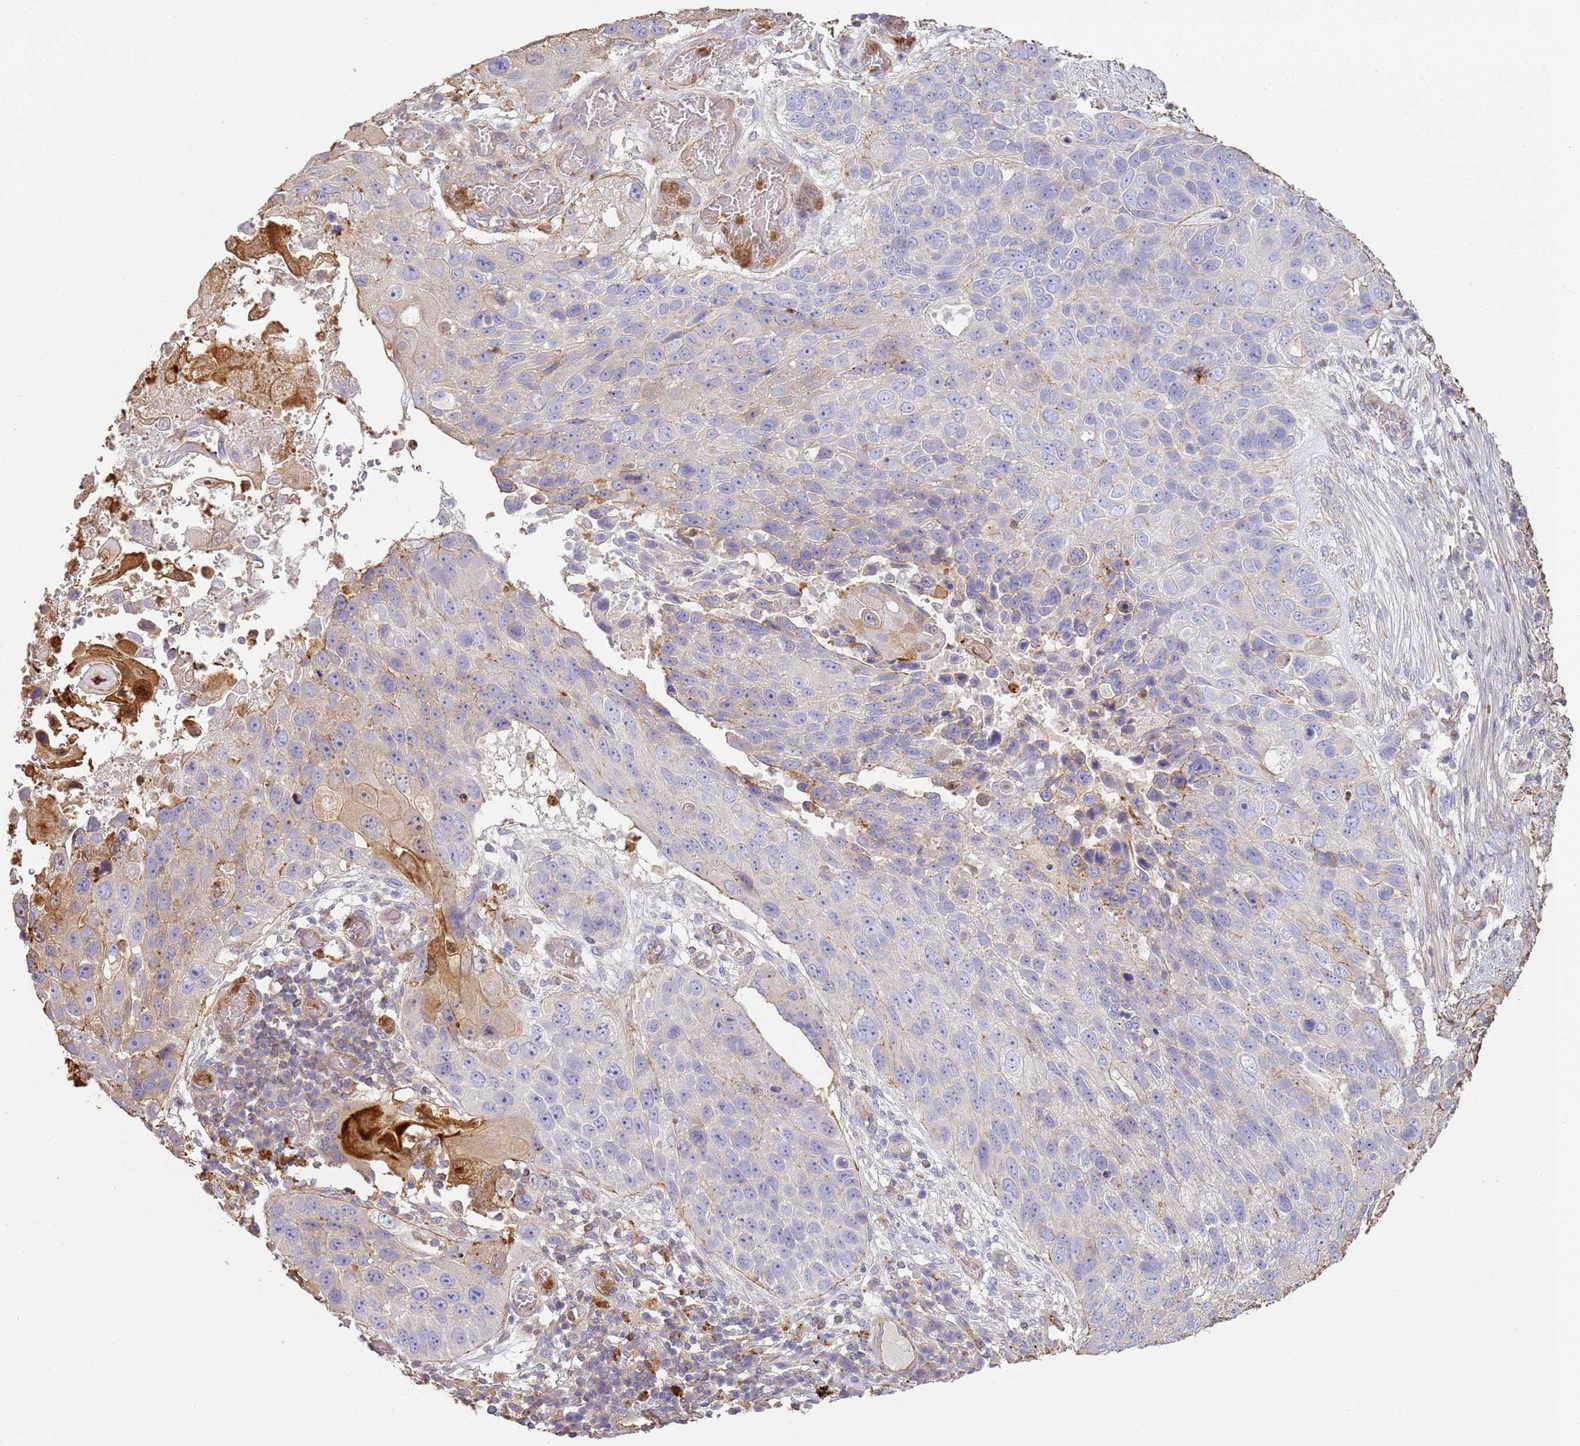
{"staining": {"intensity": "negative", "quantity": "none", "location": "none"}, "tissue": "lung cancer", "cell_type": "Tumor cells", "image_type": "cancer", "snomed": [{"axis": "morphology", "description": "Squamous cell carcinoma, NOS"}, {"axis": "topography", "description": "Lung"}], "caption": "IHC of human lung cancer reveals no staining in tumor cells.", "gene": "NDUFAF4", "patient": {"sex": "male", "age": 61}}